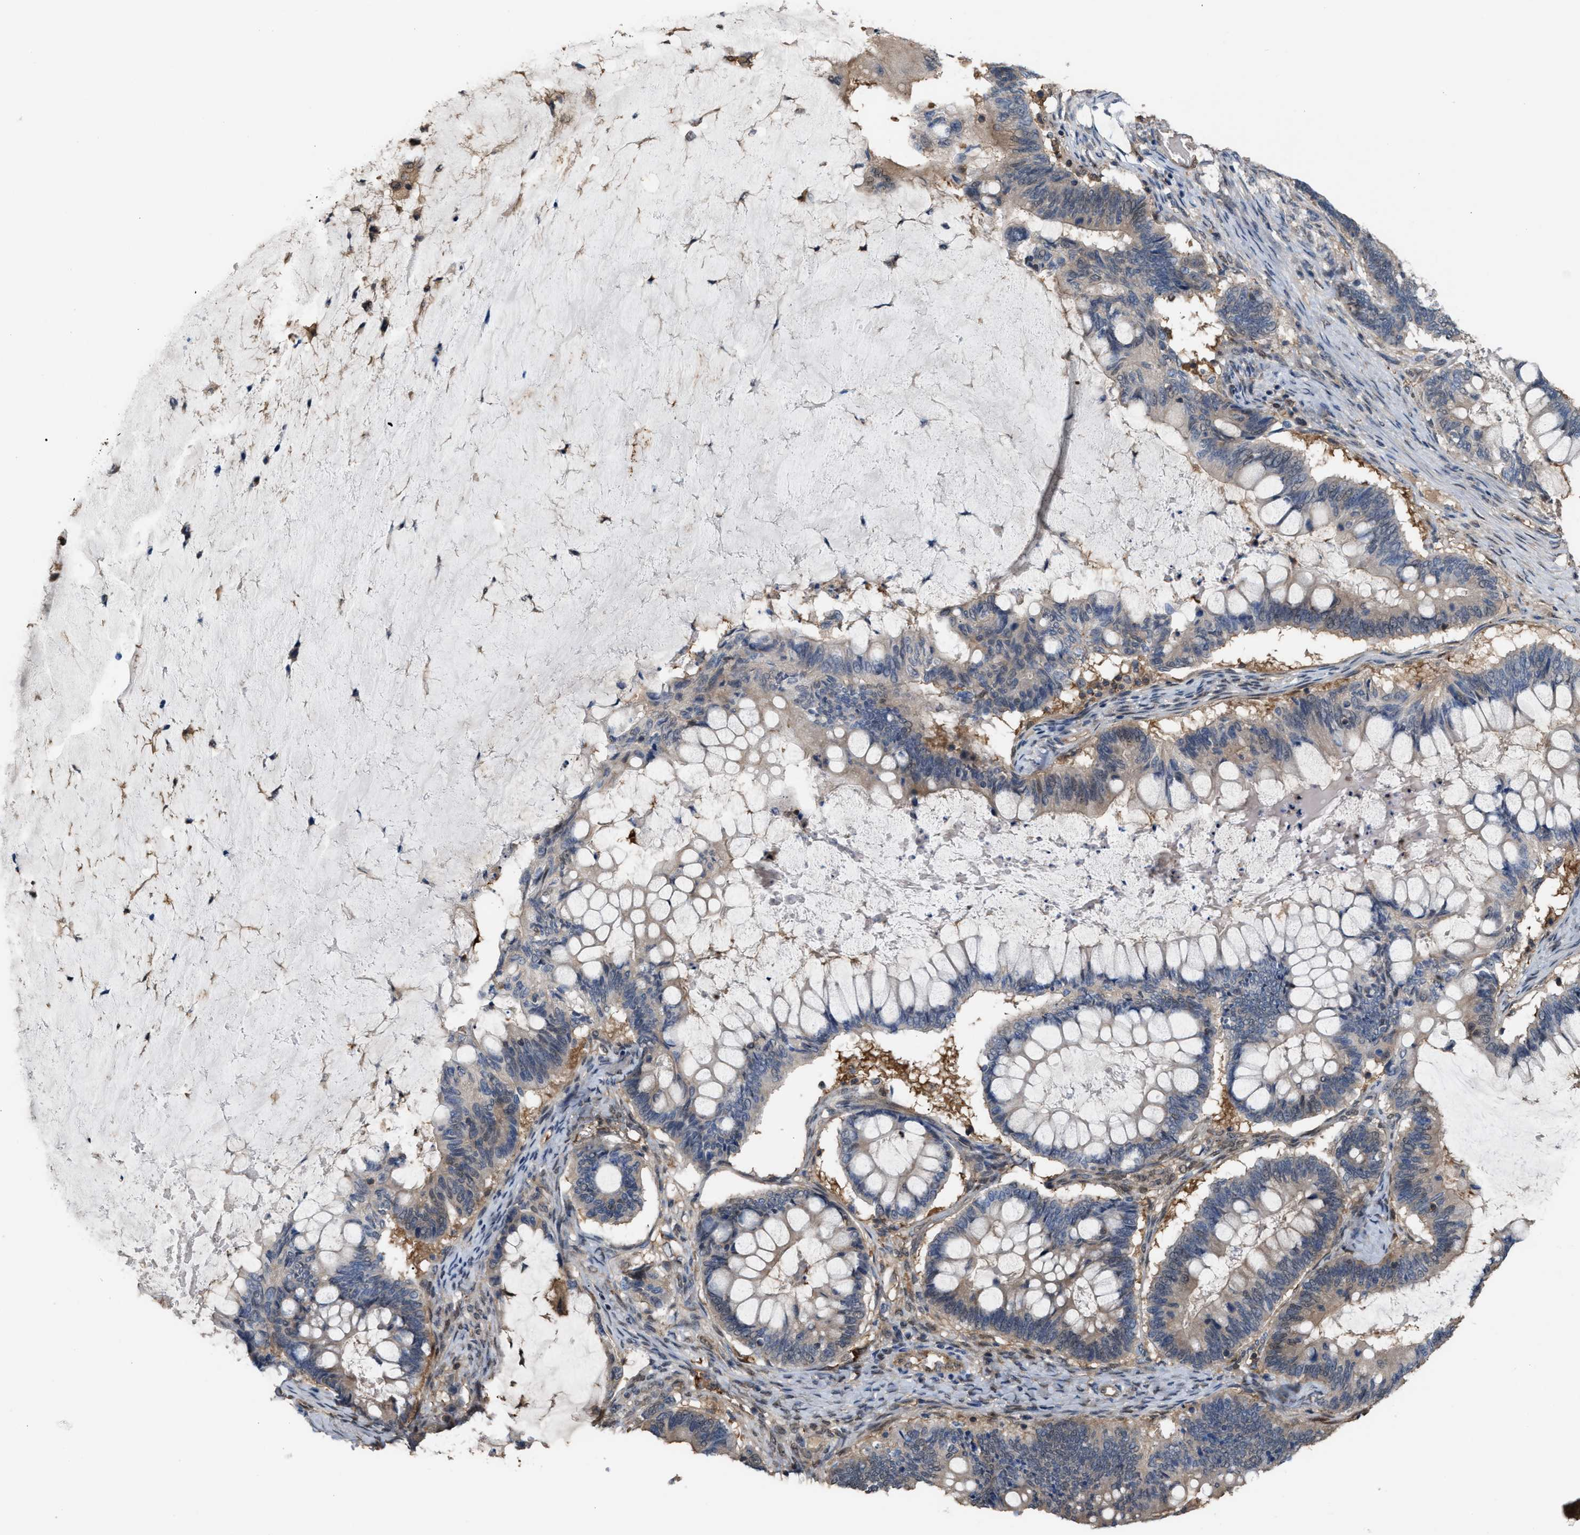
{"staining": {"intensity": "weak", "quantity": "<25%", "location": "cytoplasmic/membranous"}, "tissue": "ovarian cancer", "cell_type": "Tumor cells", "image_type": "cancer", "snomed": [{"axis": "morphology", "description": "Cystadenocarcinoma, mucinous, NOS"}, {"axis": "topography", "description": "Ovary"}], "caption": "The micrograph reveals no significant staining in tumor cells of mucinous cystadenocarcinoma (ovarian).", "gene": "MTPN", "patient": {"sex": "female", "age": 61}}